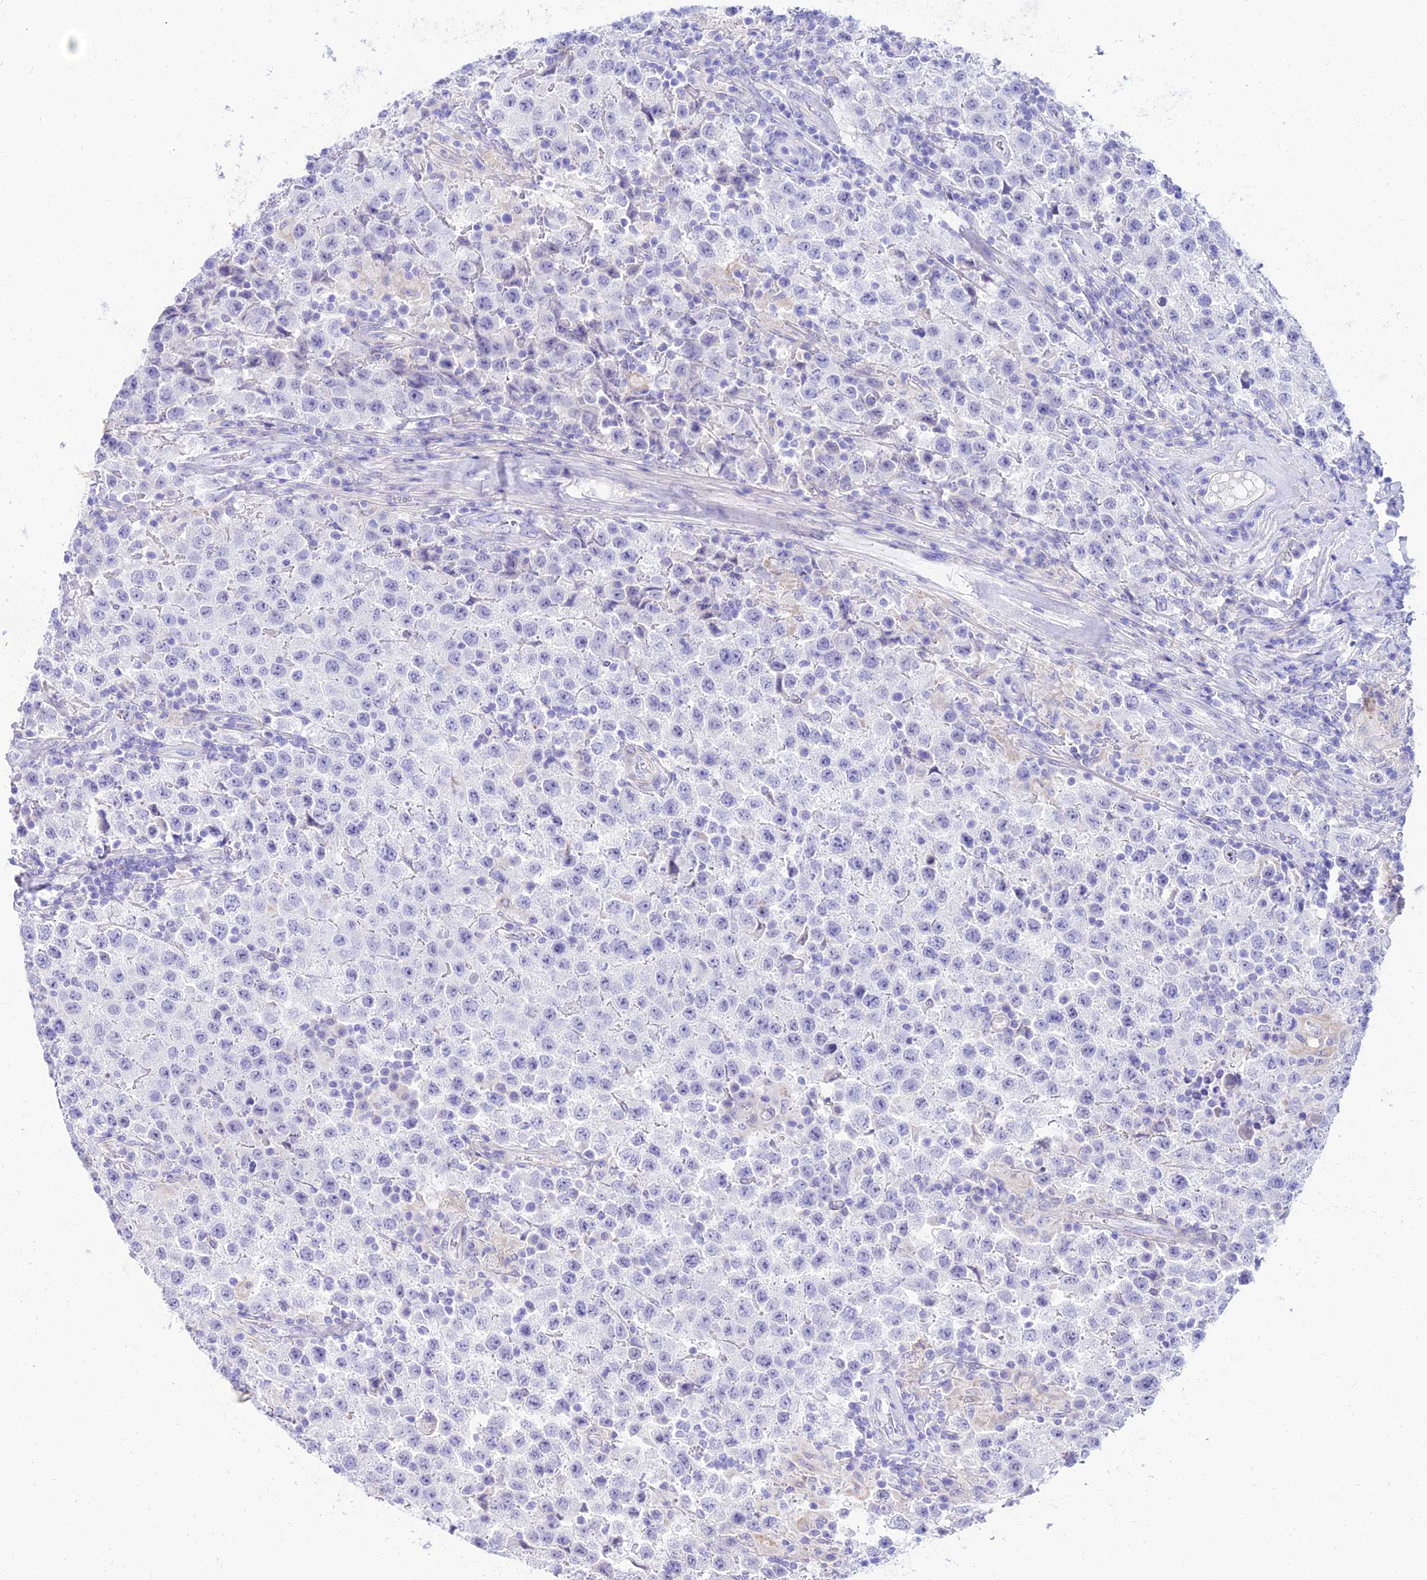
{"staining": {"intensity": "negative", "quantity": "none", "location": "none"}, "tissue": "testis cancer", "cell_type": "Tumor cells", "image_type": "cancer", "snomed": [{"axis": "morphology", "description": "Seminoma, NOS"}, {"axis": "morphology", "description": "Carcinoma, Embryonal, NOS"}, {"axis": "topography", "description": "Testis"}], "caption": "Immunohistochemical staining of human seminoma (testis) exhibits no significant expression in tumor cells. (DAB (3,3'-diaminobenzidine) immunohistochemistry with hematoxylin counter stain).", "gene": "TAC3", "patient": {"sex": "male", "age": 41}}